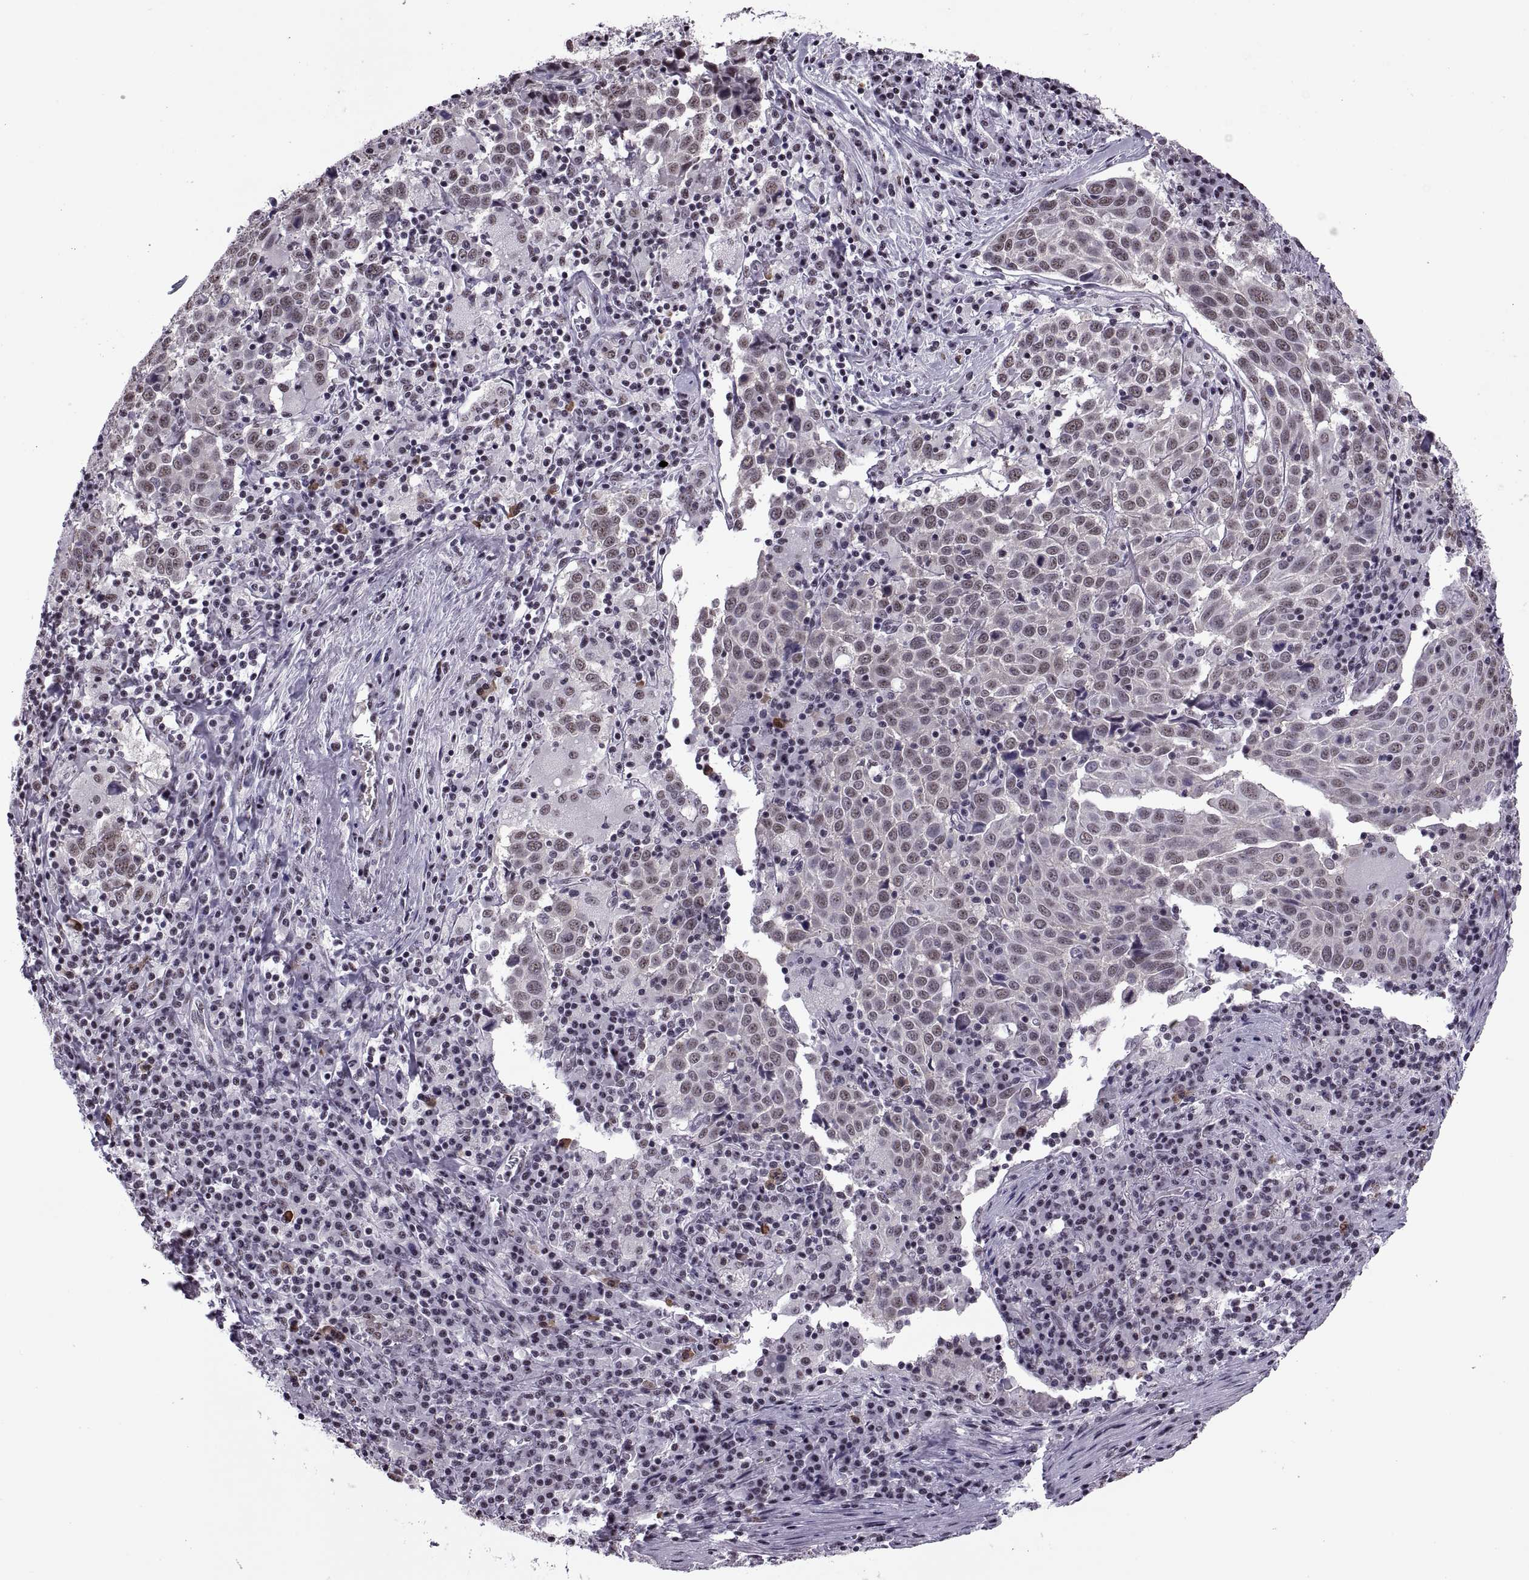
{"staining": {"intensity": "weak", "quantity": "25%-75%", "location": "nuclear"}, "tissue": "lung cancer", "cell_type": "Tumor cells", "image_type": "cancer", "snomed": [{"axis": "morphology", "description": "Squamous cell carcinoma, NOS"}, {"axis": "topography", "description": "Lung"}], "caption": "IHC (DAB (3,3'-diaminobenzidine)) staining of human lung cancer (squamous cell carcinoma) demonstrates weak nuclear protein staining in approximately 25%-75% of tumor cells. The staining was performed using DAB (3,3'-diaminobenzidine), with brown indicating positive protein expression. Nuclei are stained blue with hematoxylin.", "gene": "MAGEA4", "patient": {"sex": "male", "age": 57}}